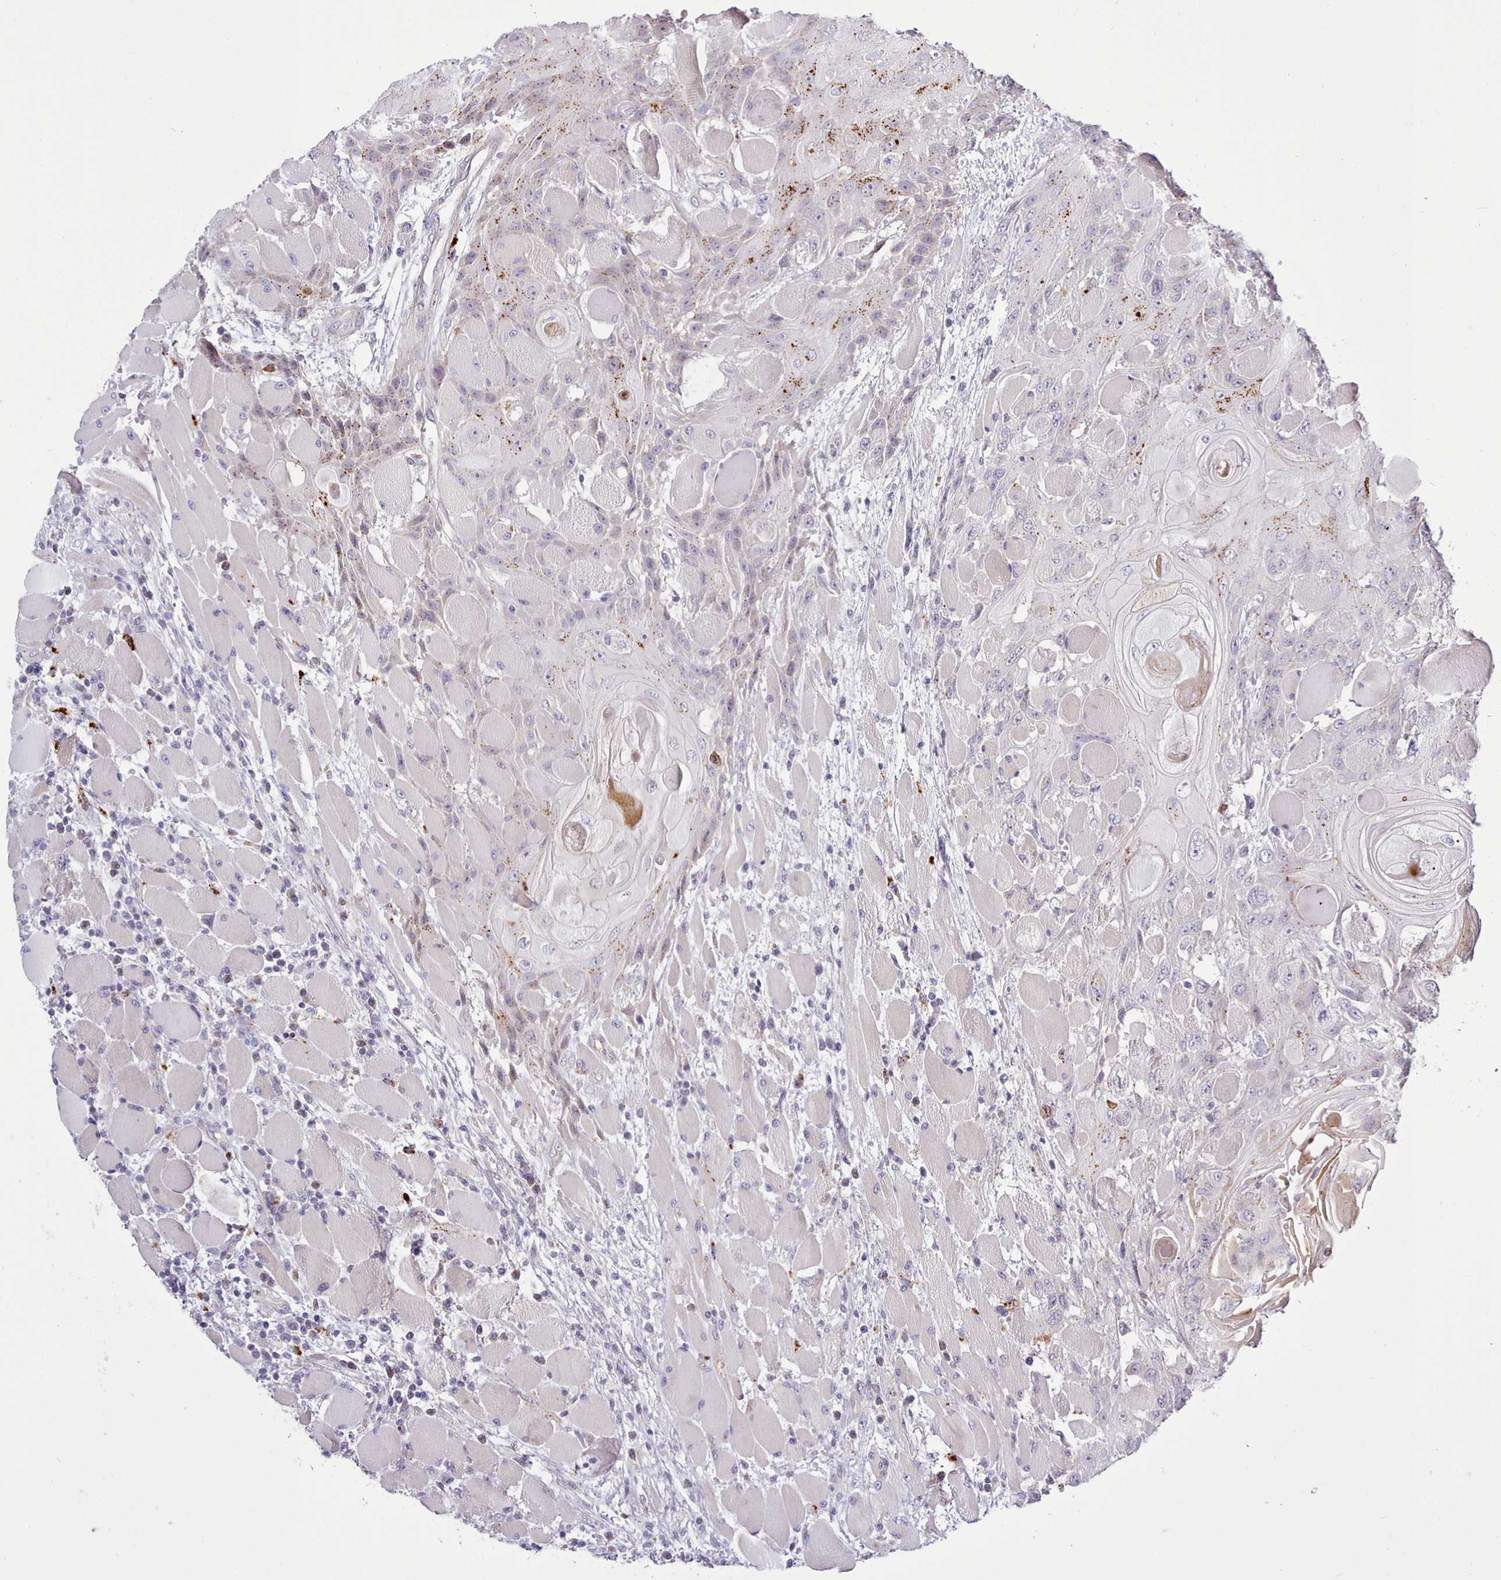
{"staining": {"intensity": "moderate", "quantity": "25%-75%", "location": "cytoplasmic/membranous"}, "tissue": "head and neck cancer", "cell_type": "Tumor cells", "image_type": "cancer", "snomed": [{"axis": "morphology", "description": "Squamous cell carcinoma, NOS"}, {"axis": "topography", "description": "Head-Neck"}], "caption": "Moderate cytoplasmic/membranous expression for a protein is appreciated in about 25%-75% of tumor cells of head and neck cancer using immunohistochemistry (IHC).", "gene": "SRD5A1", "patient": {"sex": "female", "age": 43}}